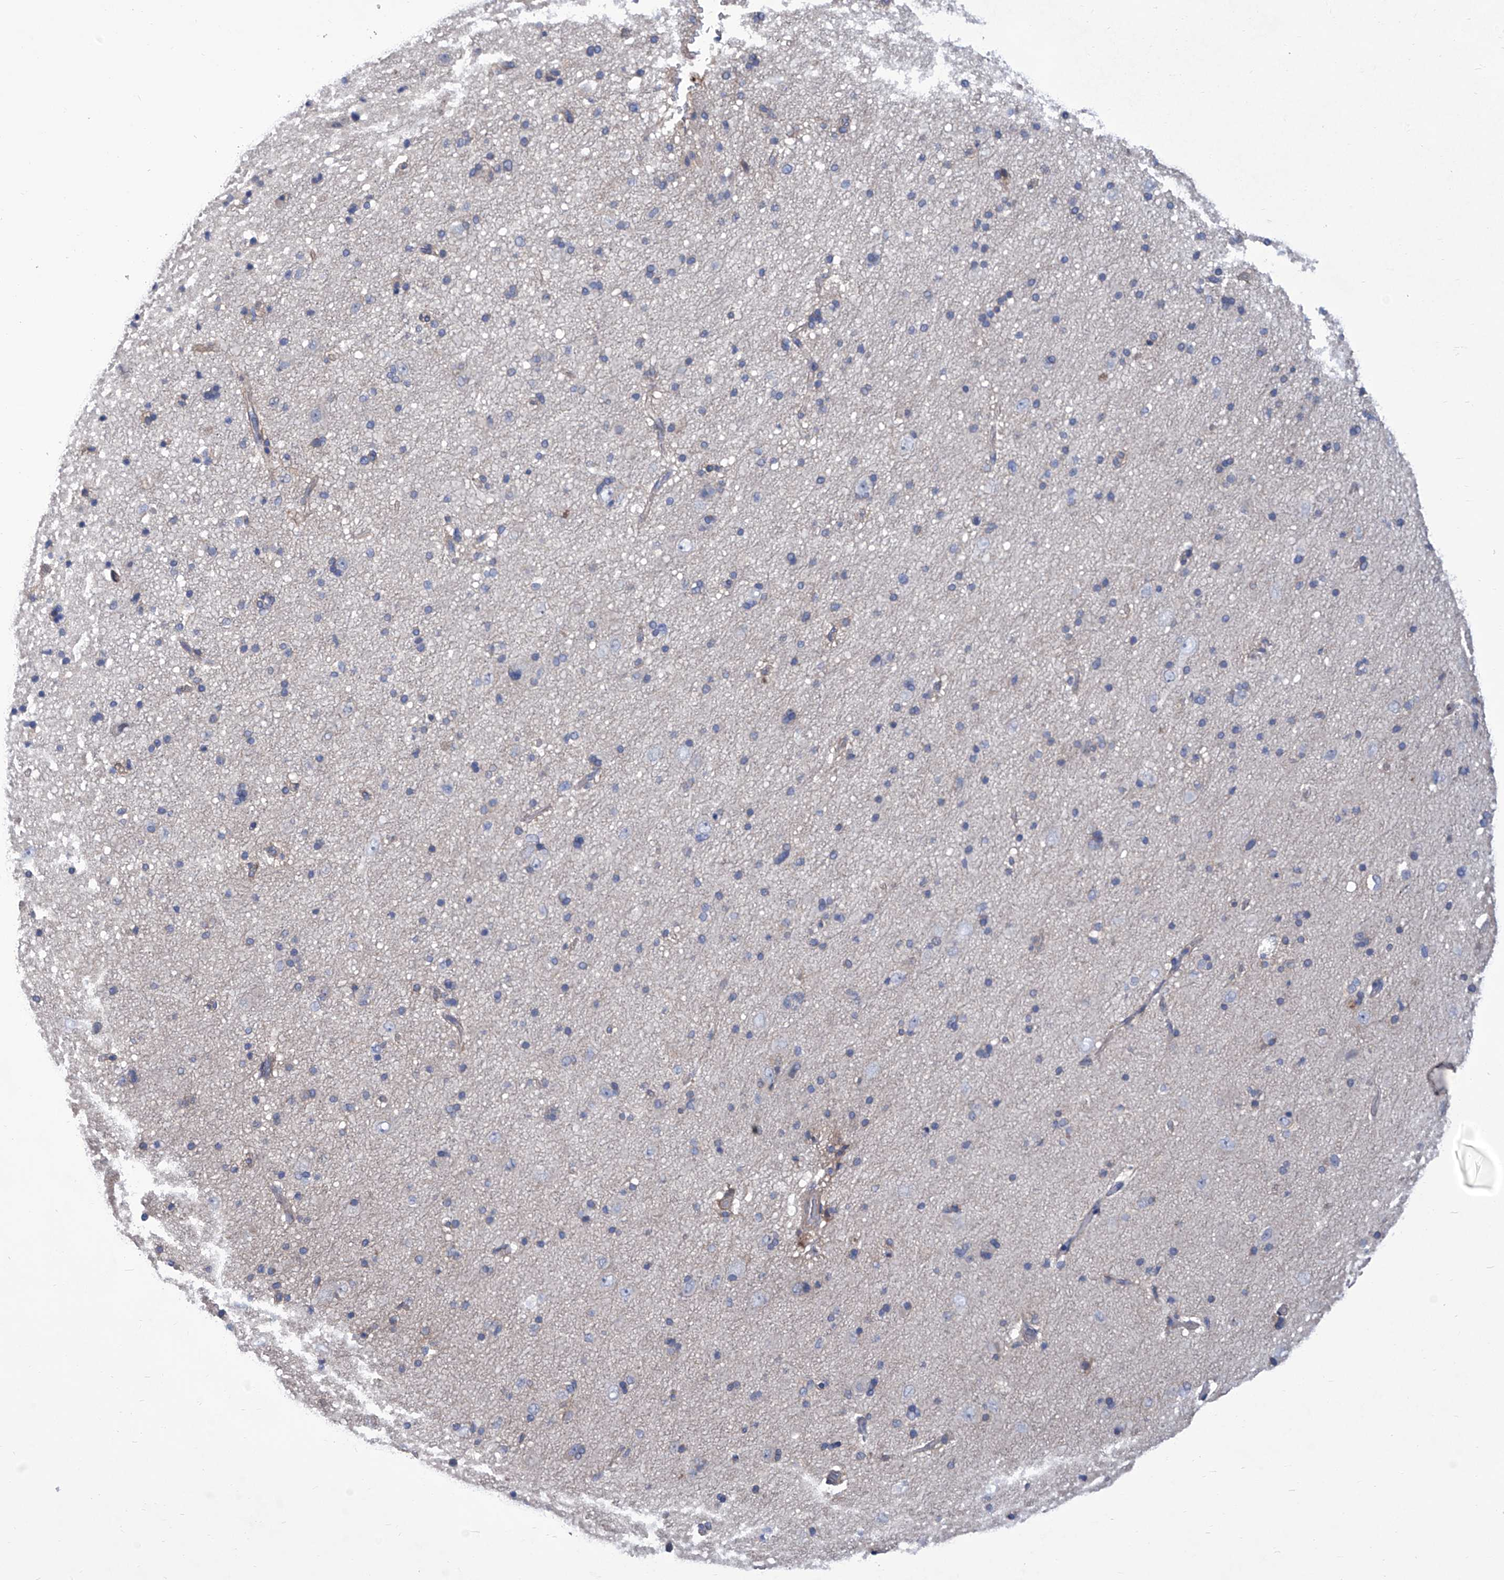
{"staining": {"intensity": "moderate", "quantity": "<25%", "location": "cytoplasmic/membranous"}, "tissue": "cerebral cortex", "cell_type": "Endothelial cells", "image_type": "normal", "snomed": [{"axis": "morphology", "description": "Normal tissue, NOS"}, {"axis": "topography", "description": "Cerebral cortex"}], "caption": "Approximately <25% of endothelial cells in normal human cerebral cortex exhibit moderate cytoplasmic/membranous protein positivity as visualized by brown immunohistochemical staining.", "gene": "SMS", "patient": {"sex": "male", "age": 34}}